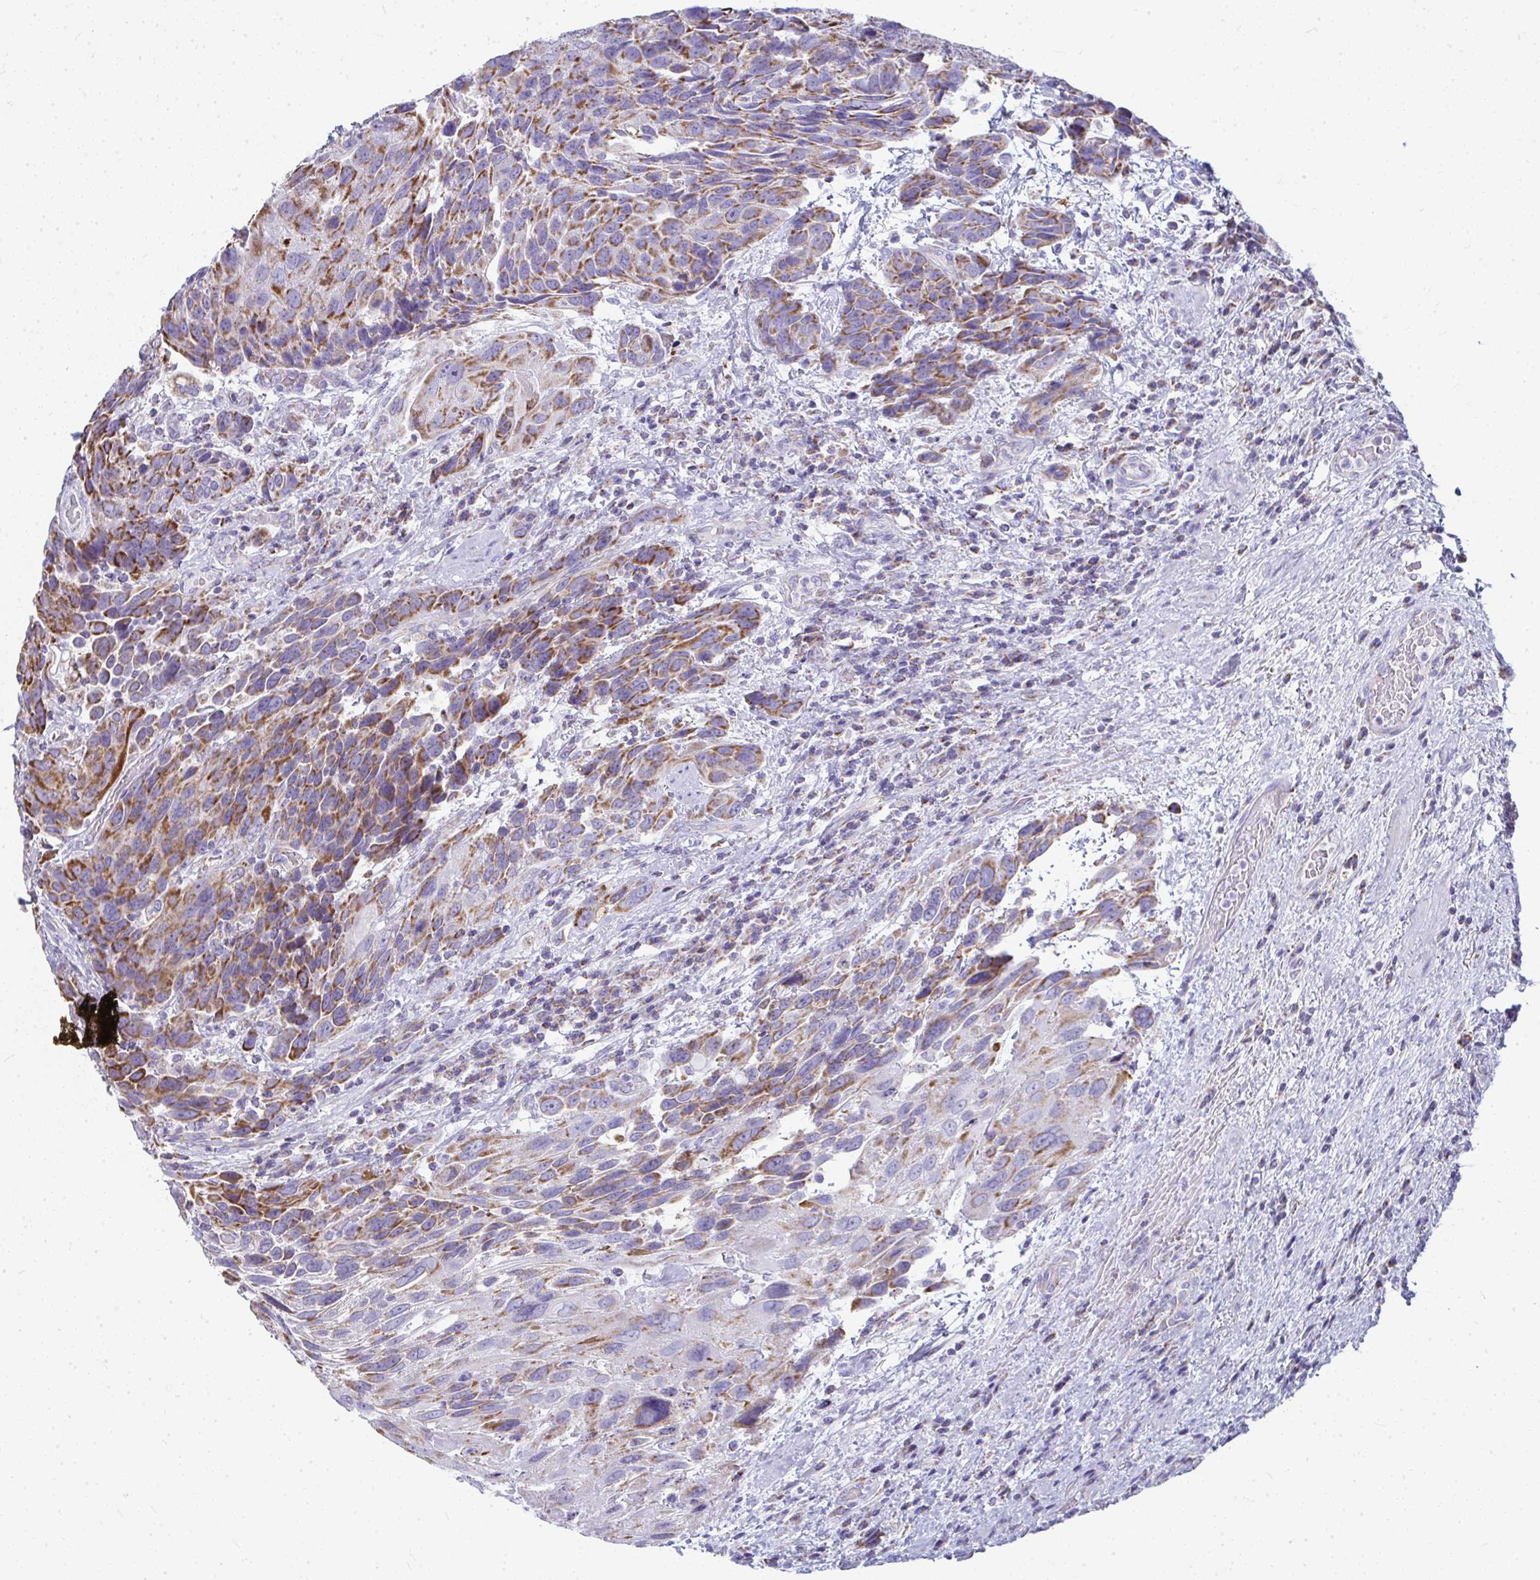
{"staining": {"intensity": "moderate", "quantity": ">75%", "location": "cytoplasmic/membranous"}, "tissue": "urothelial cancer", "cell_type": "Tumor cells", "image_type": "cancer", "snomed": [{"axis": "morphology", "description": "Urothelial carcinoma, High grade"}, {"axis": "topography", "description": "Urinary bladder"}], "caption": "Immunohistochemical staining of human urothelial cancer reveals medium levels of moderate cytoplasmic/membranous protein expression in about >75% of tumor cells.", "gene": "SLC6A1", "patient": {"sex": "female", "age": 70}}